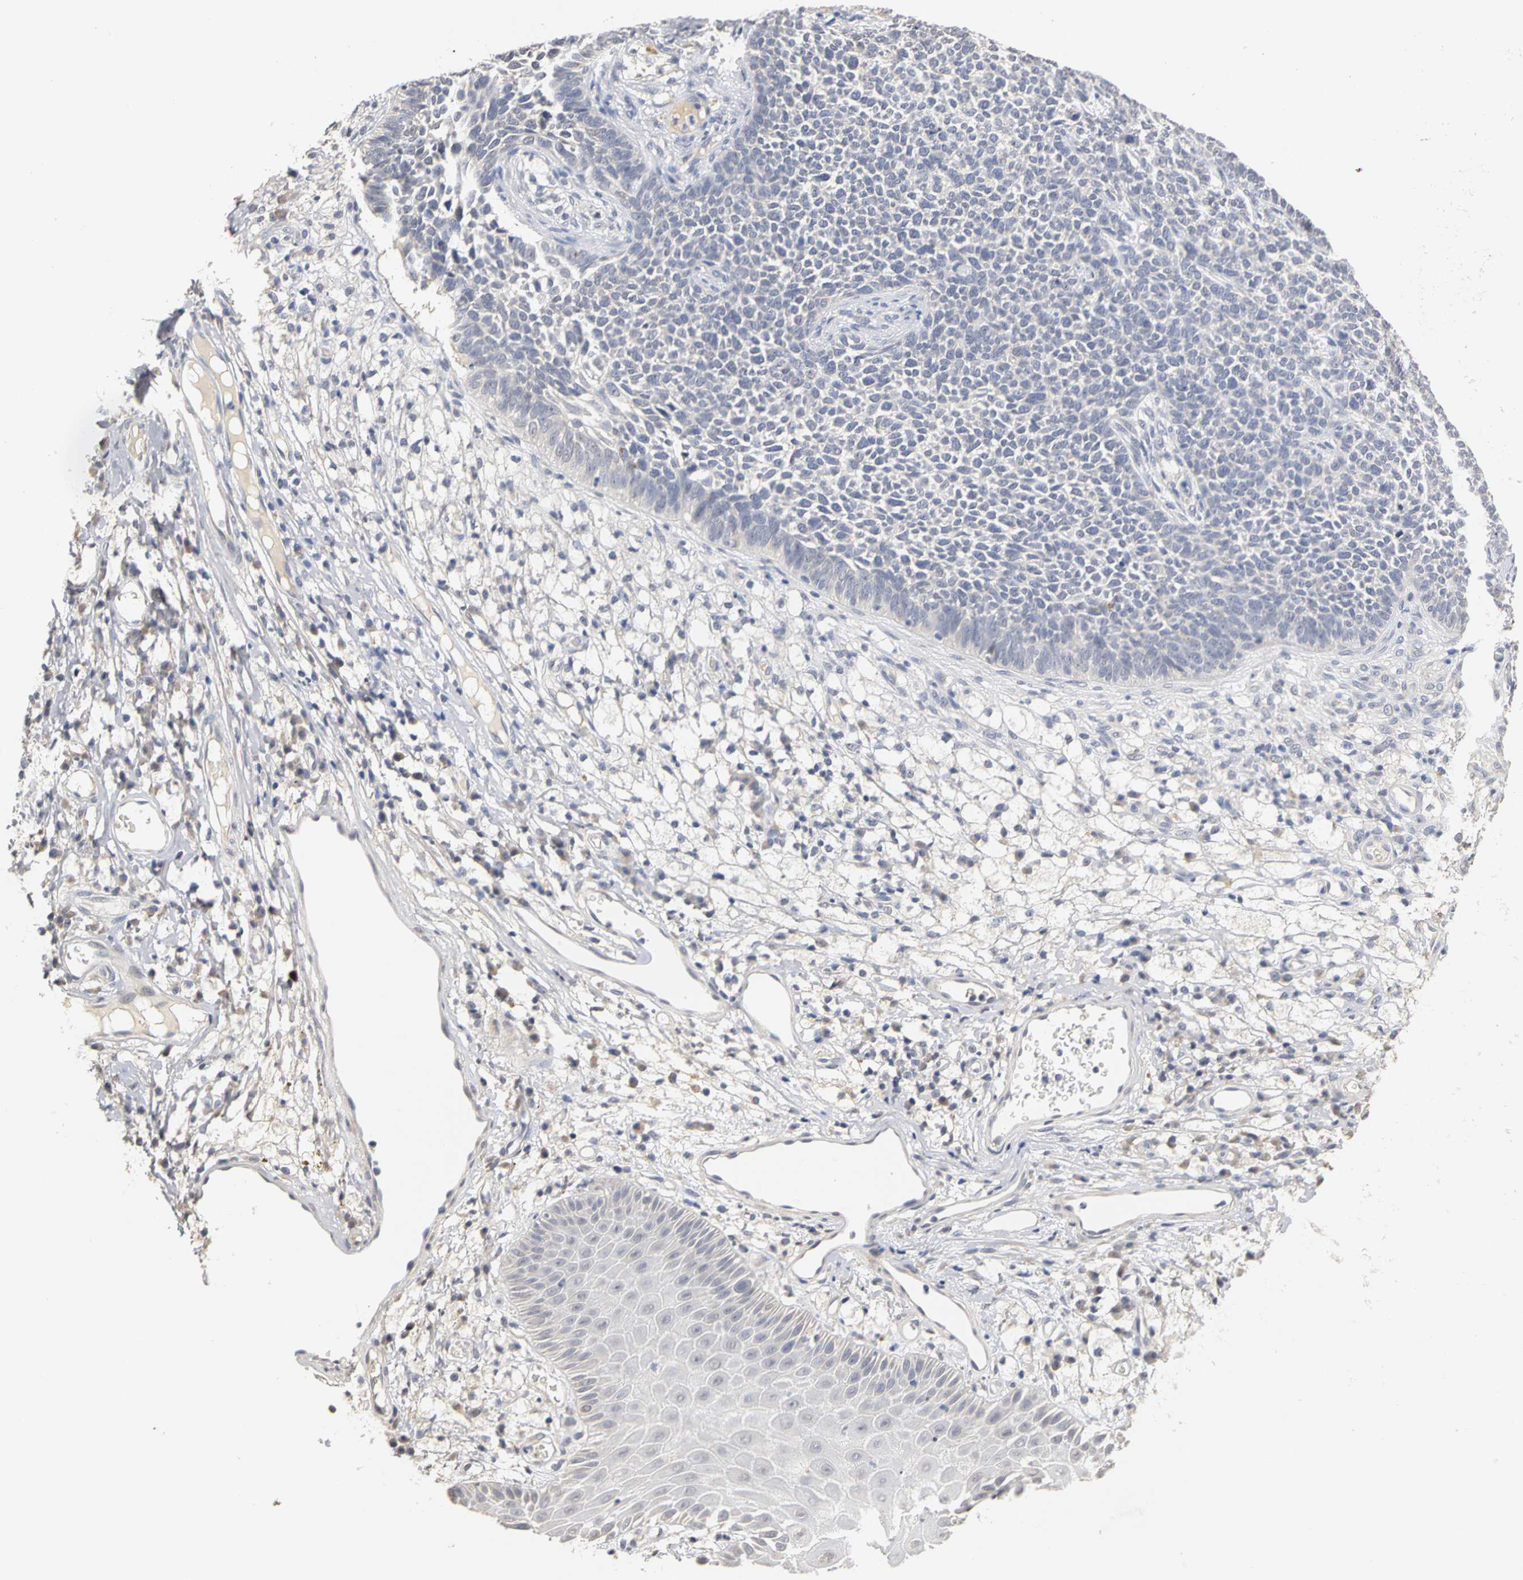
{"staining": {"intensity": "negative", "quantity": "none", "location": "none"}, "tissue": "skin cancer", "cell_type": "Tumor cells", "image_type": "cancer", "snomed": [{"axis": "morphology", "description": "Basal cell carcinoma"}, {"axis": "topography", "description": "Skin"}], "caption": "Human skin cancer (basal cell carcinoma) stained for a protein using immunohistochemistry (IHC) shows no expression in tumor cells.", "gene": "PGR", "patient": {"sex": "female", "age": 84}}